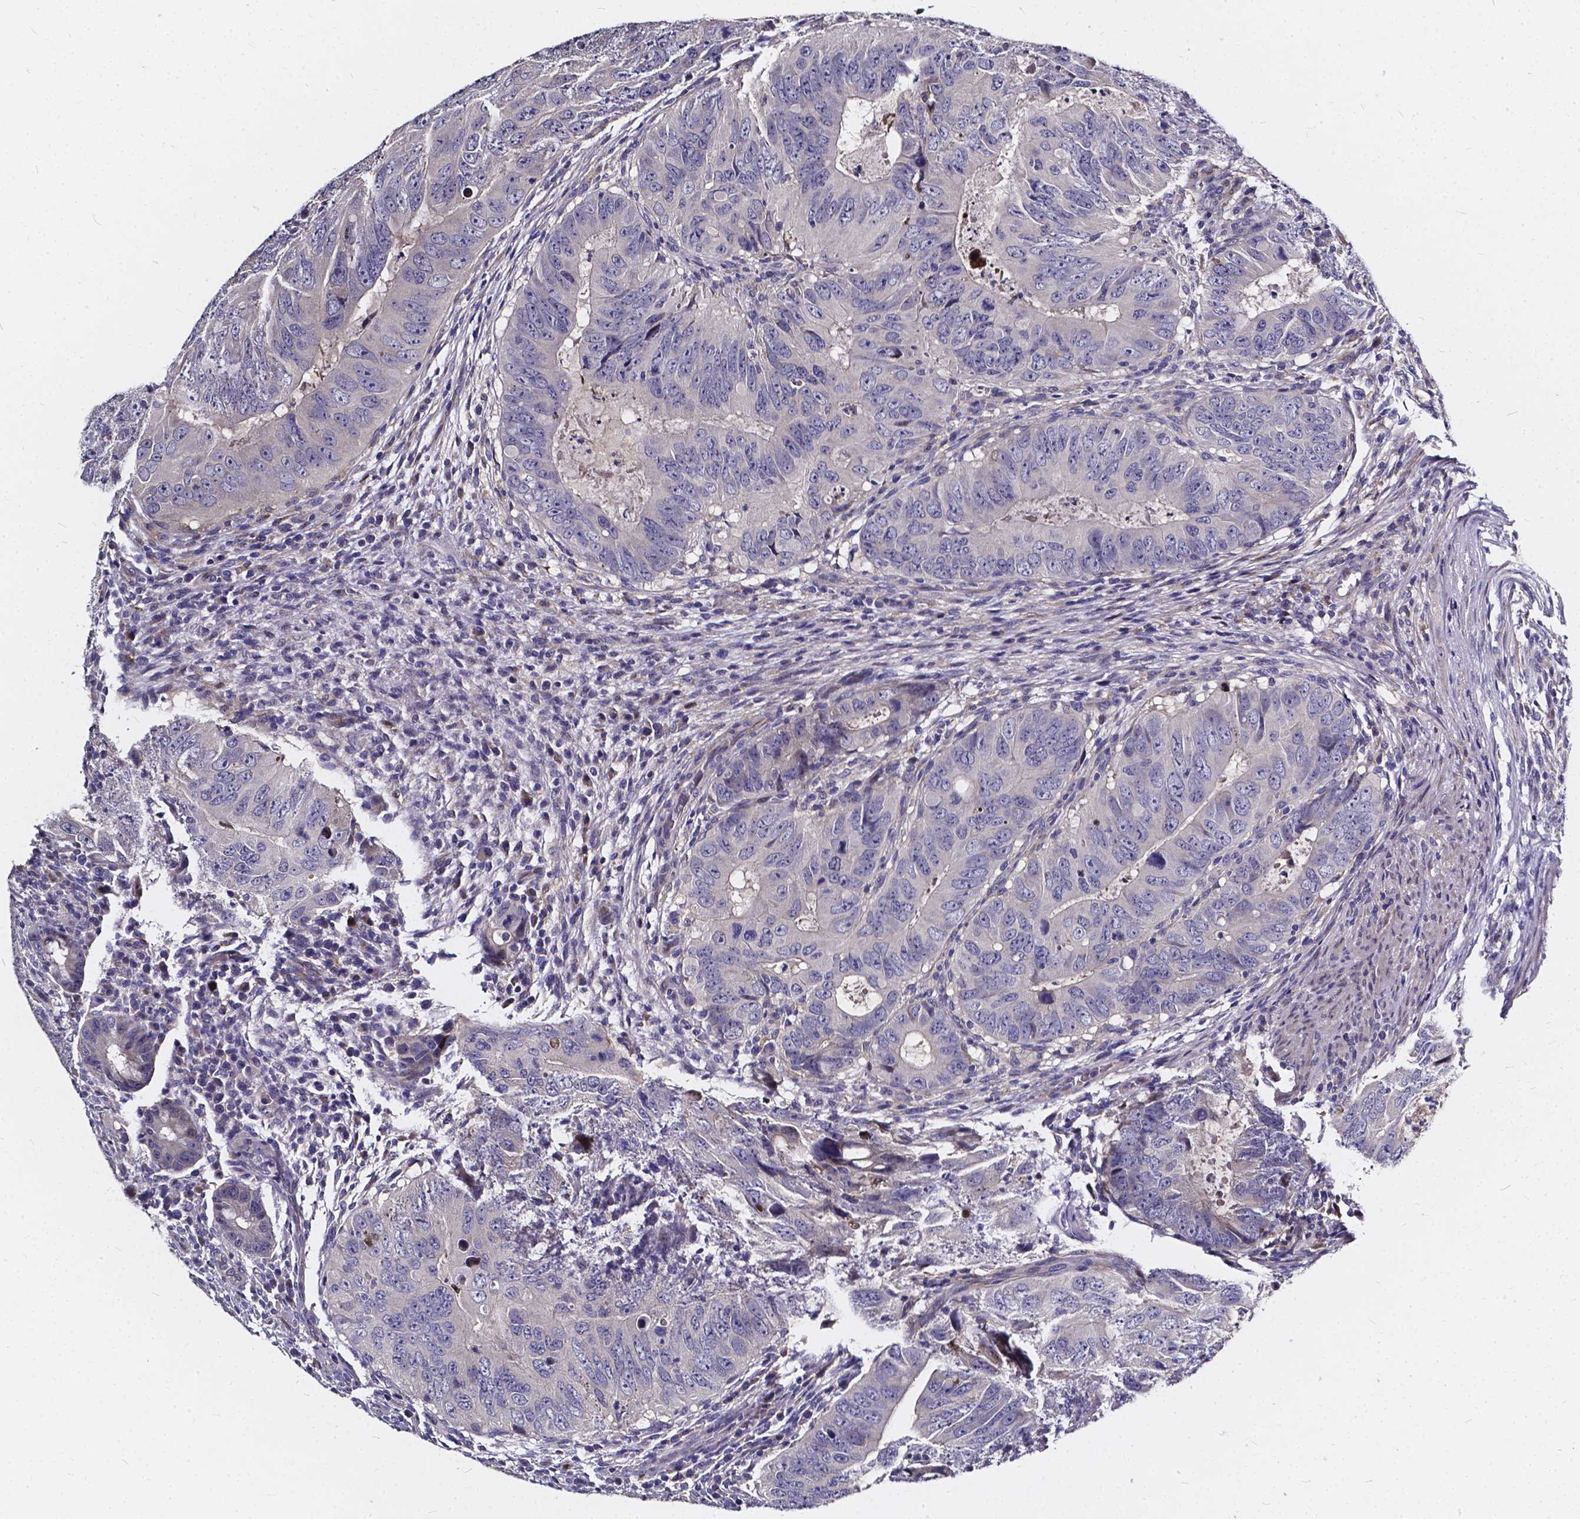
{"staining": {"intensity": "negative", "quantity": "none", "location": "none"}, "tissue": "colorectal cancer", "cell_type": "Tumor cells", "image_type": "cancer", "snomed": [{"axis": "morphology", "description": "Adenocarcinoma, NOS"}, {"axis": "topography", "description": "Colon"}], "caption": "Tumor cells show no significant expression in colorectal adenocarcinoma.", "gene": "SOWAHA", "patient": {"sex": "male", "age": 79}}